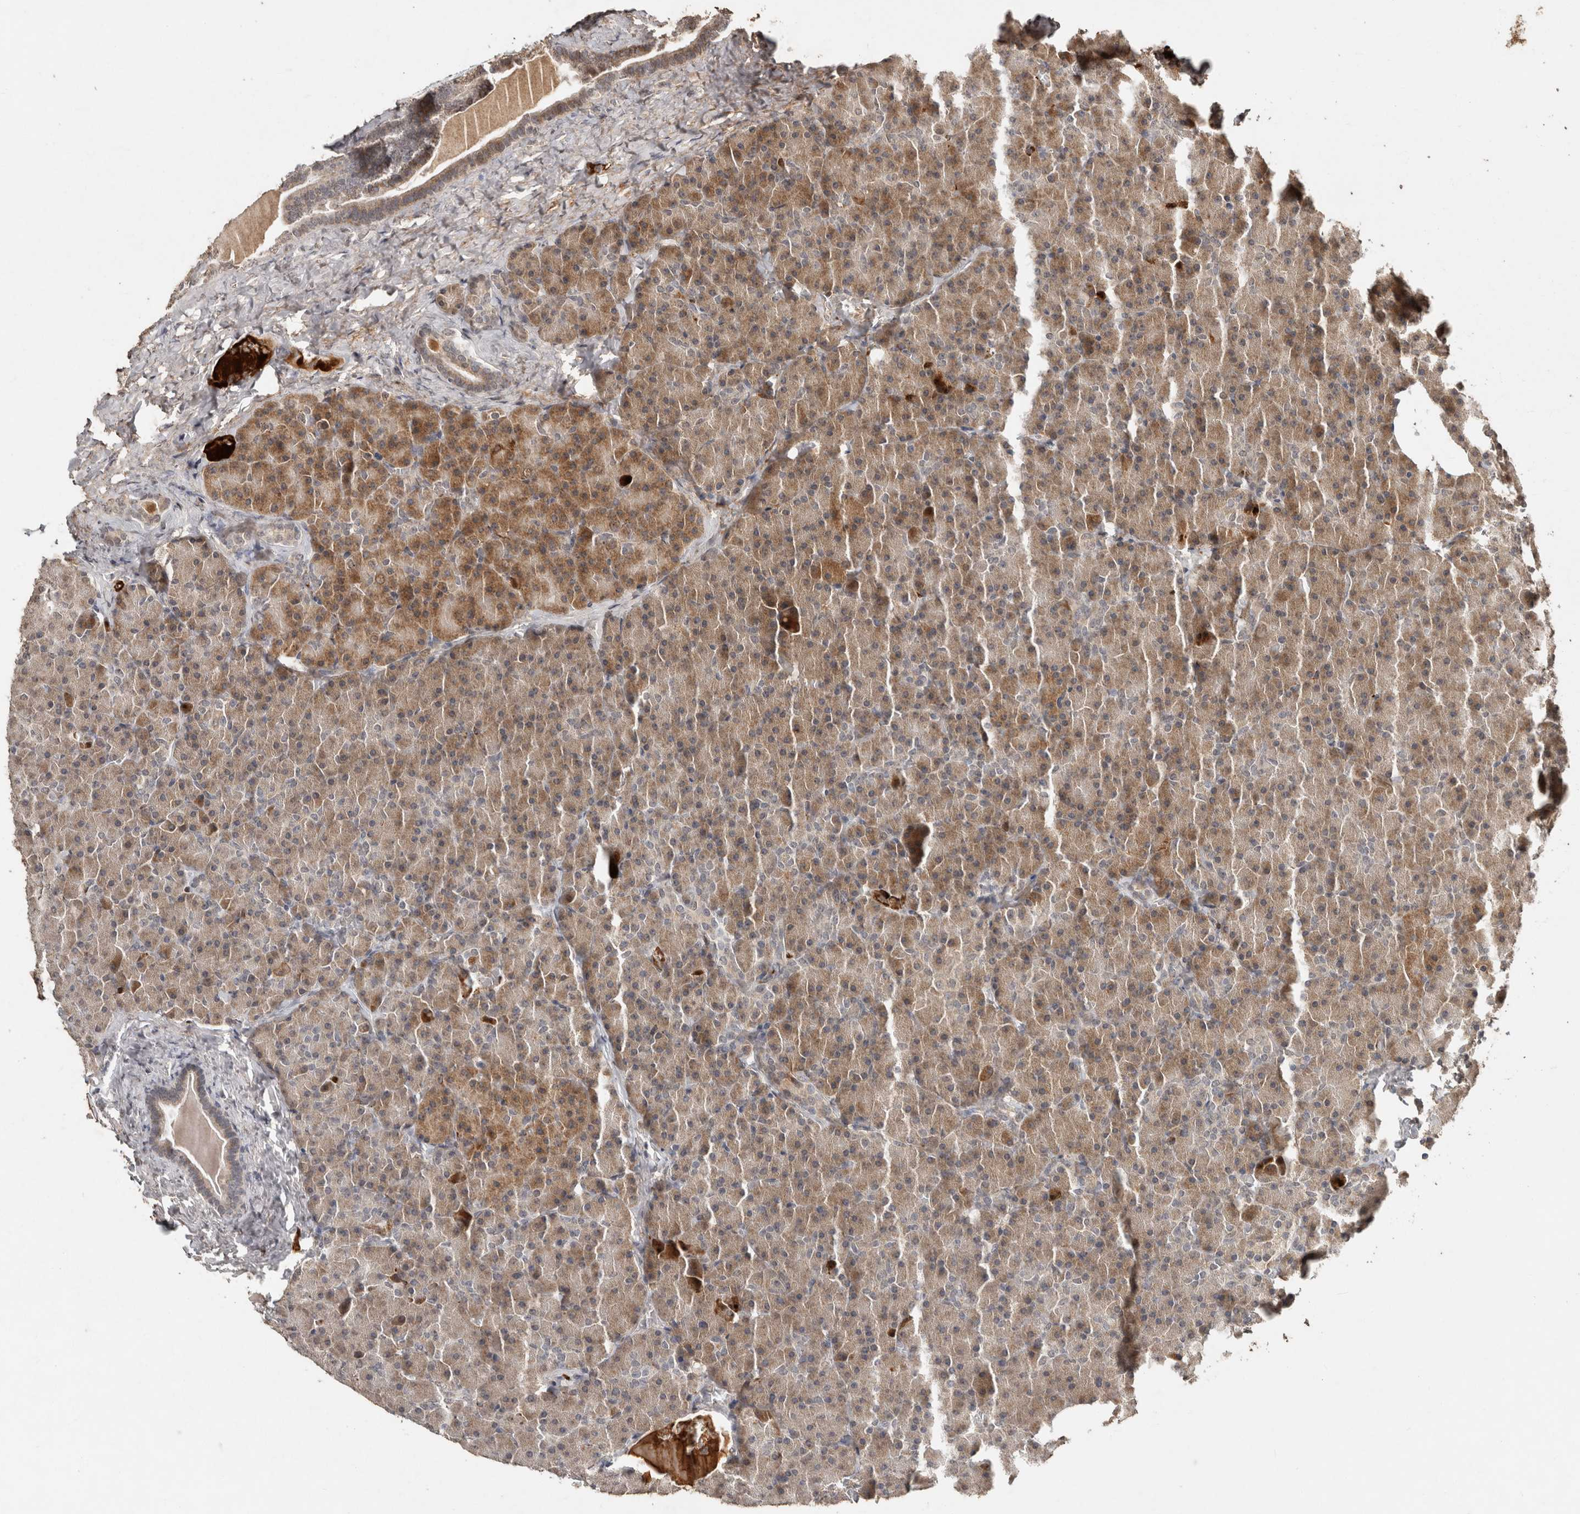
{"staining": {"intensity": "moderate", "quantity": ">75%", "location": "cytoplasmic/membranous"}, "tissue": "pancreas", "cell_type": "Exocrine glandular cells", "image_type": "normal", "snomed": [{"axis": "morphology", "description": "Normal tissue, NOS"}, {"axis": "morphology", "description": "Carcinoid, malignant, NOS"}, {"axis": "topography", "description": "Pancreas"}], "caption": "Brown immunohistochemical staining in normal pancreas reveals moderate cytoplasmic/membranous positivity in about >75% of exocrine glandular cells.", "gene": "FAM3A", "patient": {"sex": "female", "age": 35}}